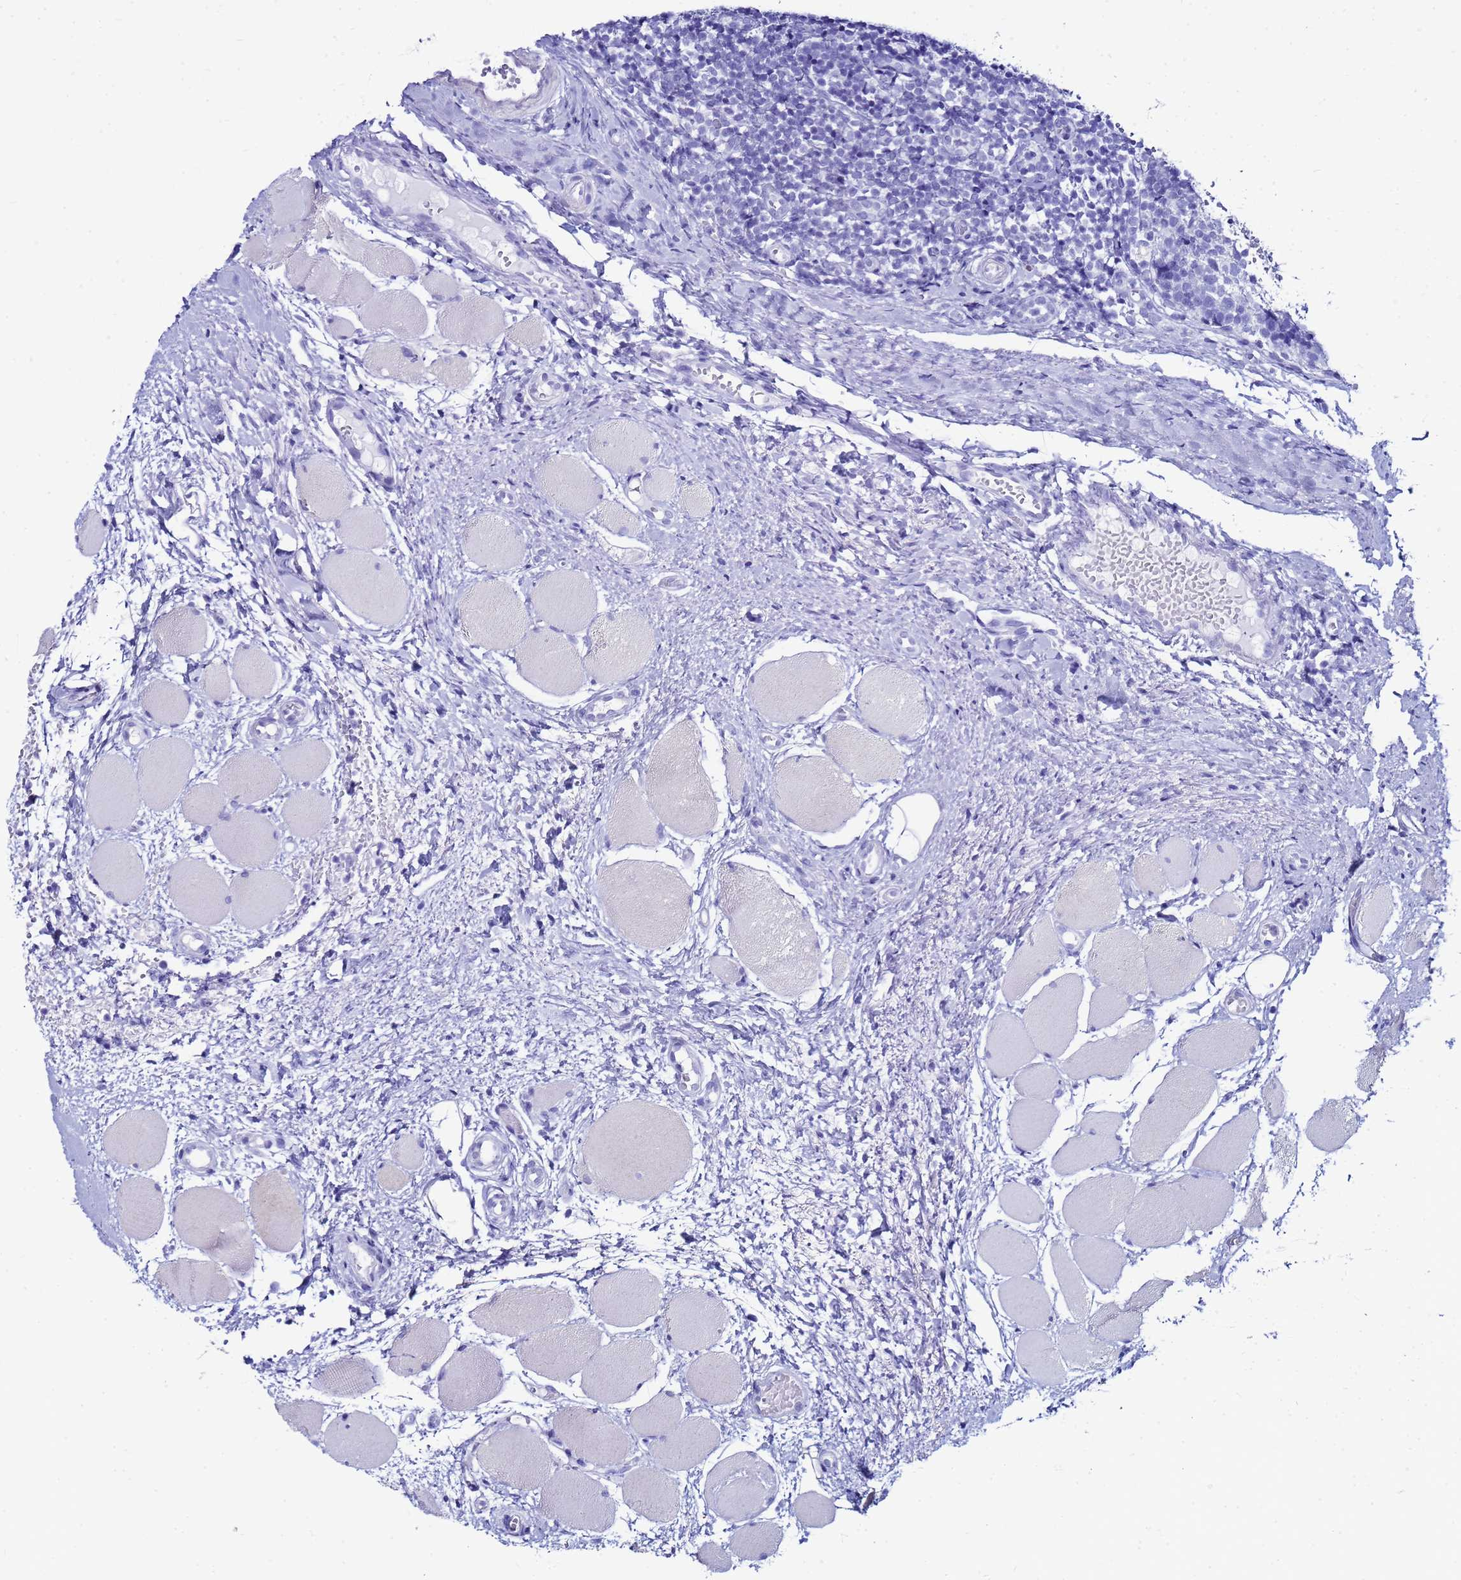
{"staining": {"intensity": "negative", "quantity": "none", "location": "none"}, "tissue": "tonsil", "cell_type": "Germinal center cells", "image_type": "normal", "snomed": [{"axis": "morphology", "description": "Normal tissue, NOS"}, {"axis": "topography", "description": "Tonsil"}], "caption": "A high-resolution image shows IHC staining of benign tonsil, which demonstrates no significant staining in germinal center cells.", "gene": "CKB", "patient": {"sex": "female", "age": 19}}